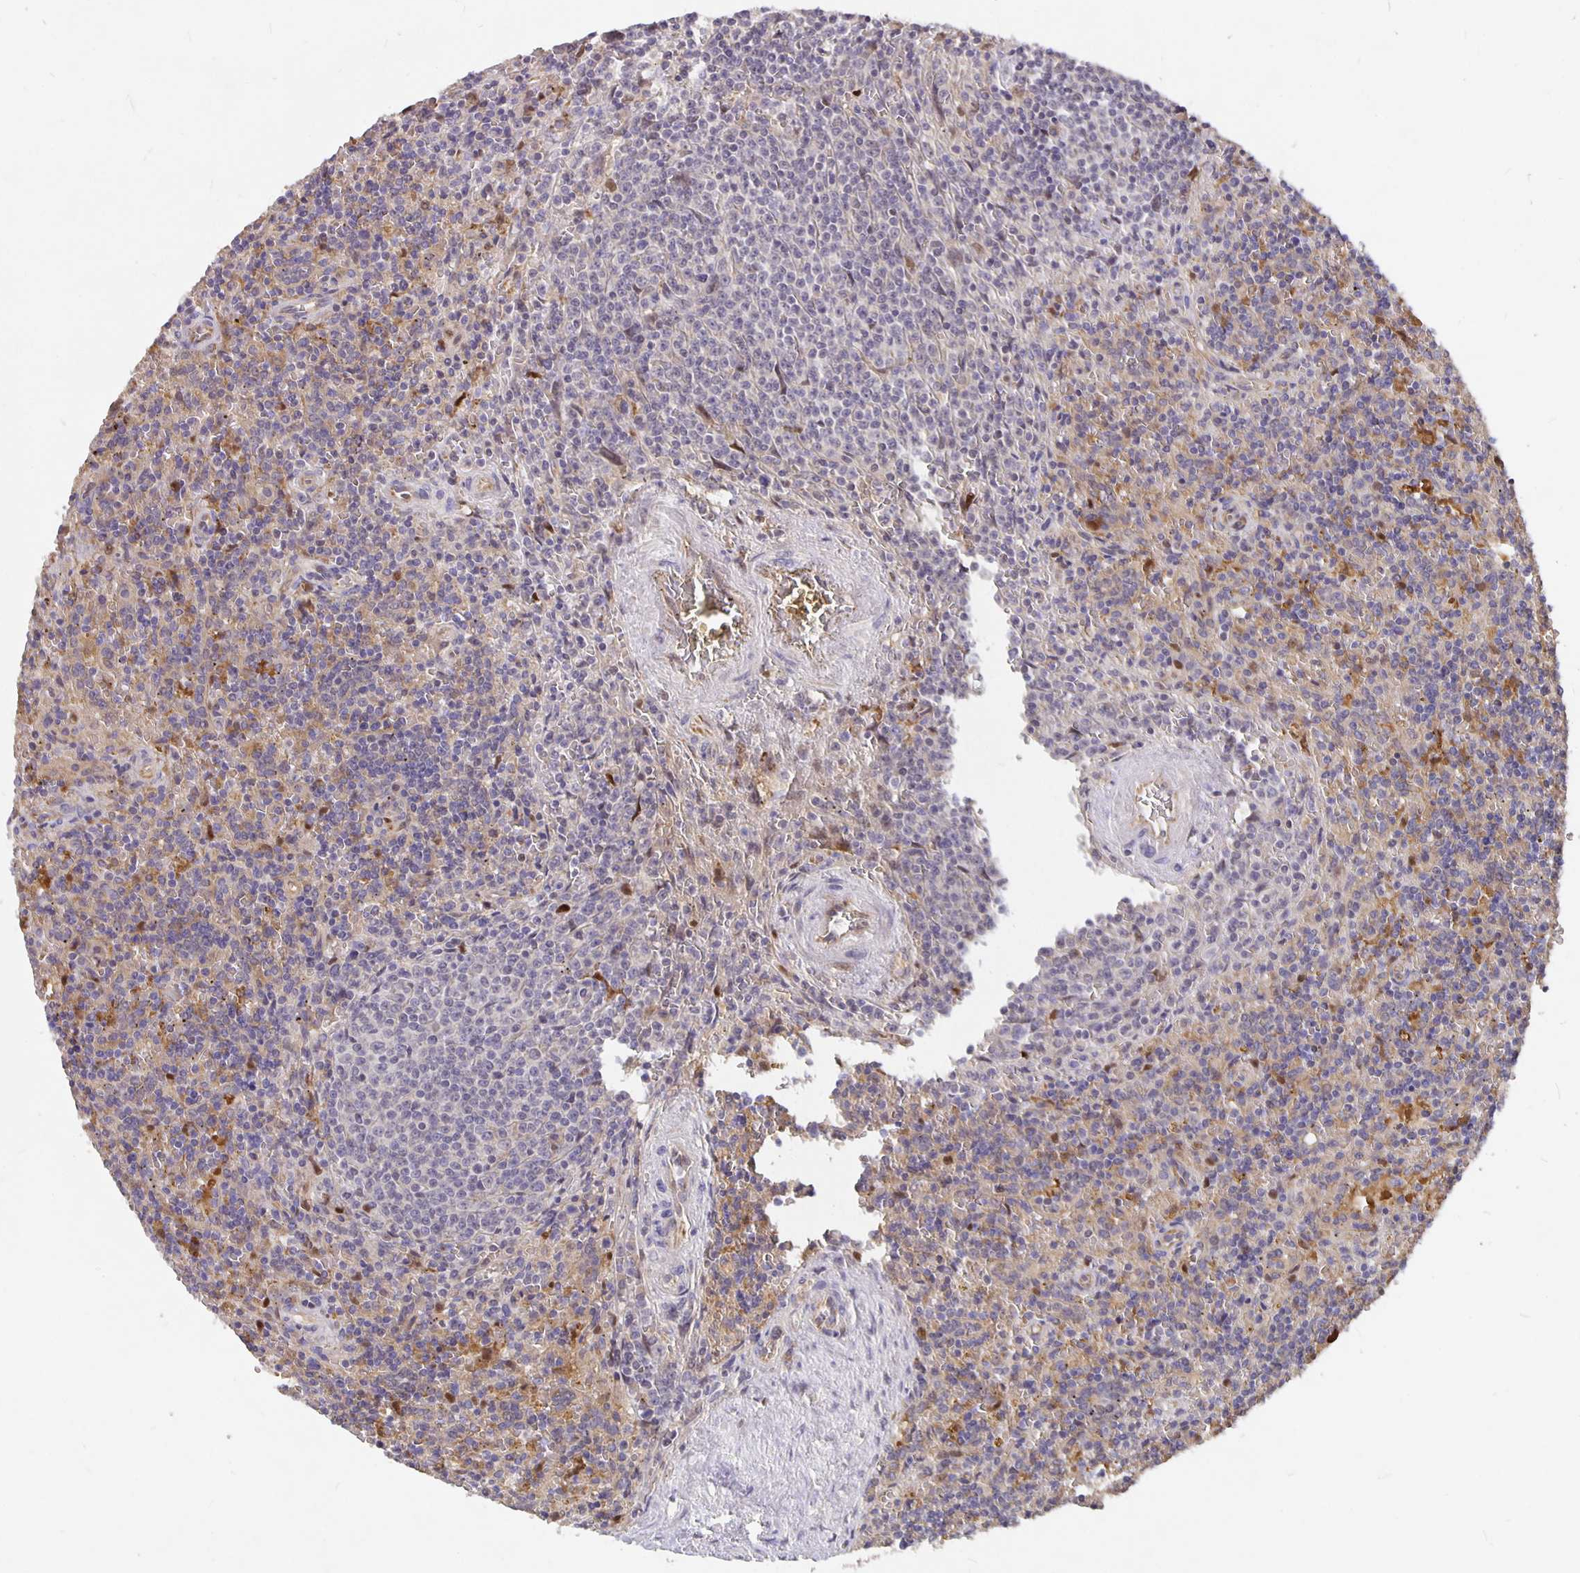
{"staining": {"intensity": "negative", "quantity": "none", "location": "none"}, "tissue": "lymphoma", "cell_type": "Tumor cells", "image_type": "cancer", "snomed": [{"axis": "morphology", "description": "Malignant lymphoma, non-Hodgkin's type, Low grade"}, {"axis": "topography", "description": "Spleen"}], "caption": "The histopathology image shows no significant positivity in tumor cells of lymphoma.", "gene": "NOG", "patient": {"sex": "male", "age": 67}}